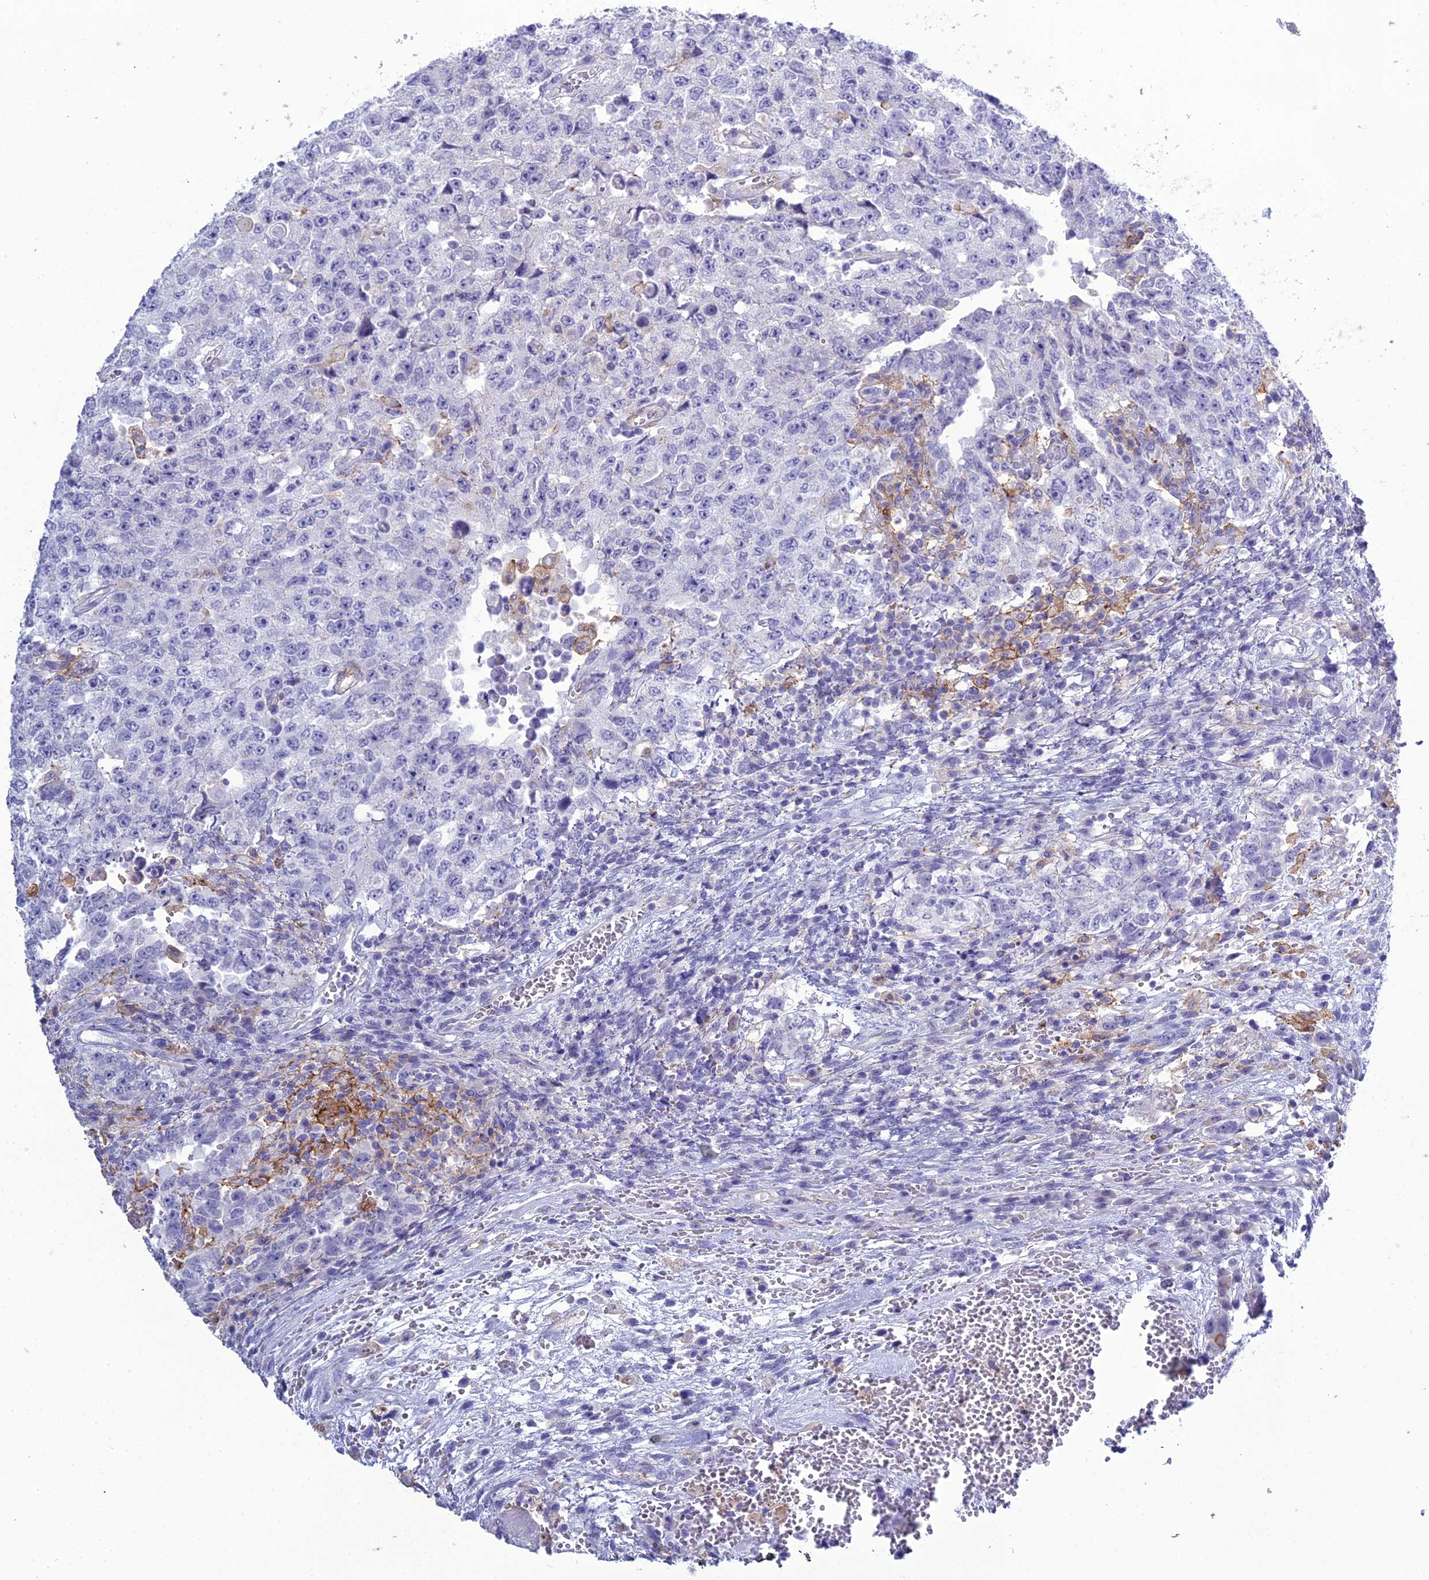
{"staining": {"intensity": "negative", "quantity": "none", "location": "none"}, "tissue": "testis cancer", "cell_type": "Tumor cells", "image_type": "cancer", "snomed": [{"axis": "morphology", "description": "Carcinoma, Embryonal, NOS"}, {"axis": "topography", "description": "Testis"}], "caption": "IHC micrograph of neoplastic tissue: human embryonal carcinoma (testis) stained with DAB (3,3'-diaminobenzidine) shows no significant protein positivity in tumor cells.", "gene": "ACE", "patient": {"sex": "male", "age": 26}}